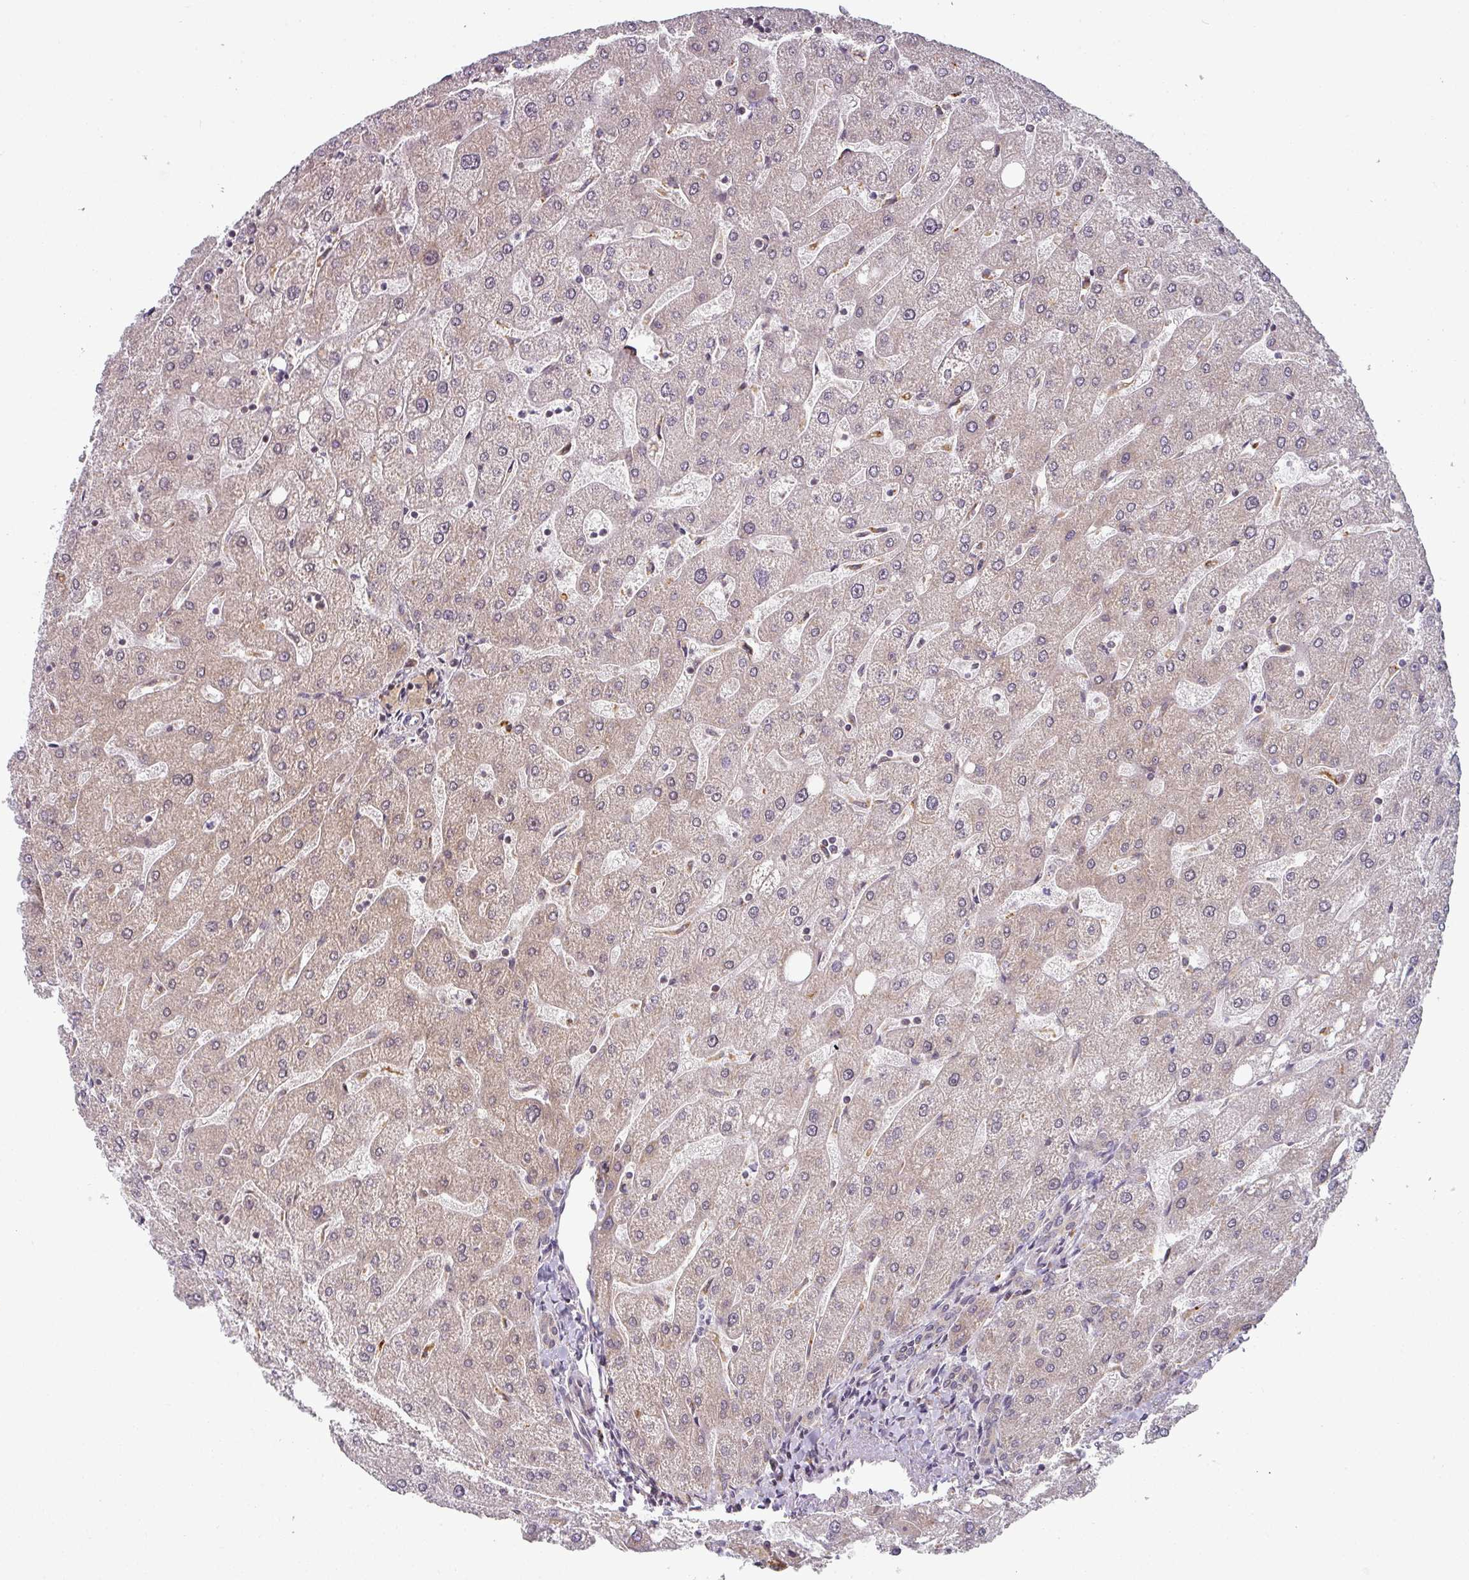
{"staining": {"intensity": "weak", "quantity": ">75%", "location": "cytoplasmic/membranous"}, "tissue": "liver", "cell_type": "Cholangiocytes", "image_type": "normal", "snomed": [{"axis": "morphology", "description": "Normal tissue, NOS"}, {"axis": "topography", "description": "Liver"}], "caption": "Immunohistochemistry (IHC) image of benign liver: liver stained using immunohistochemistry reveals low levels of weak protein expression localized specifically in the cytoplasmic/membranous of cholangiocytes, appearing as a cytoplasmic/membranous brown color.", "gene": "MRPS16", "patient": {"sex": "male", "age": 67}}